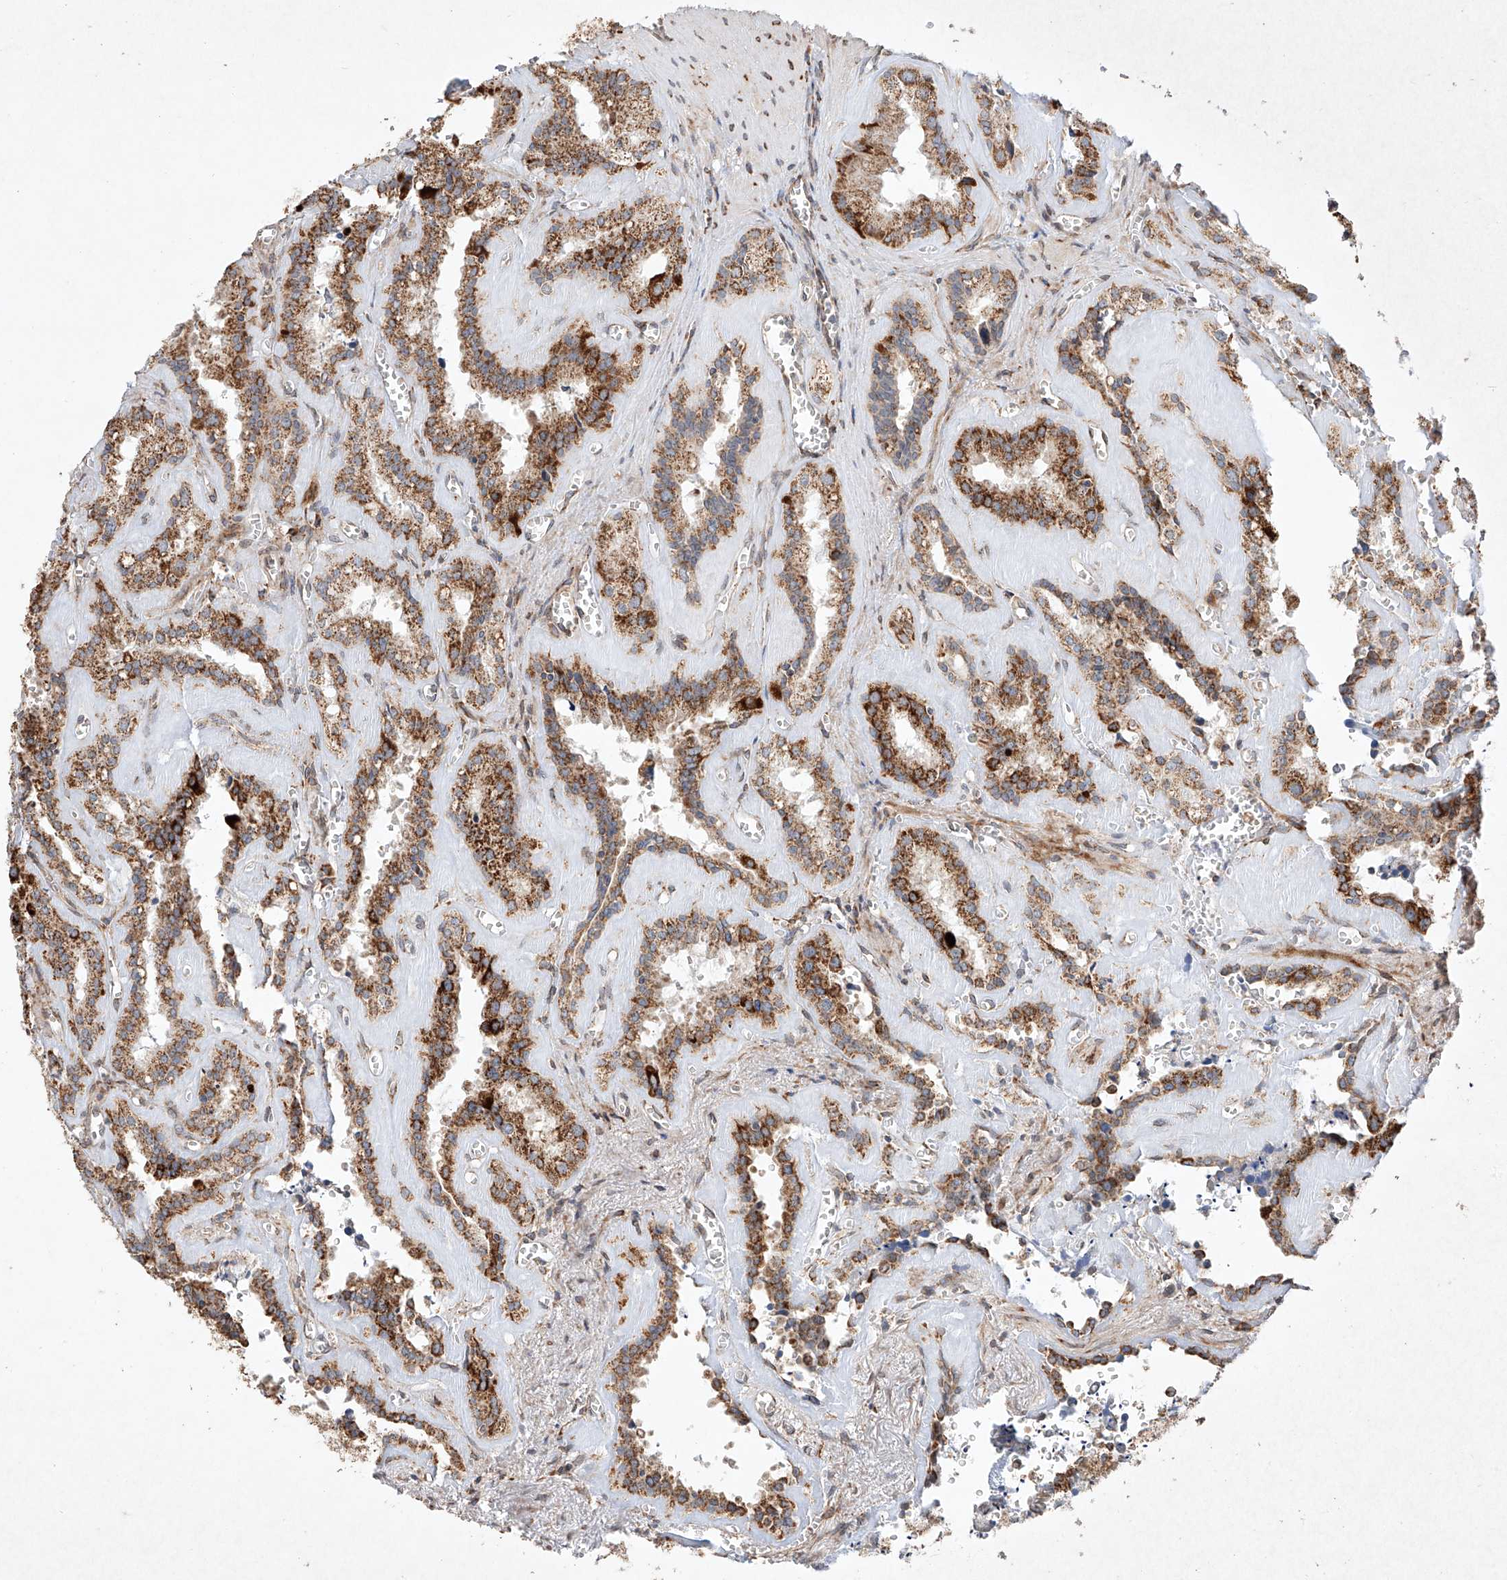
{"staining": {"intensity": "strong", "quantity": "25%-75%", "location": "cytoplasmic/membranous"}, "tissue": "seminal vesicle", "cell_type": "Glandular cells", "image_type": "normal", "snomed": [{"axis": "morphology", "description": "Normal tissue, NOS"}, {"axis": "topography", "description": "Prostate"}, {"axis": "topography", "description": "Seminal veicle"}], "caption": "Seminal vesicle stained with DAB (3,3'-diaminobenzidine) immunohistochemistry demonstrates high levels of strong cytoplasmic/membranous staining in about 25%-75% of glandular cells.", "gene": "SEMA3B", "patient": {"sex": "male", "age": 59}}